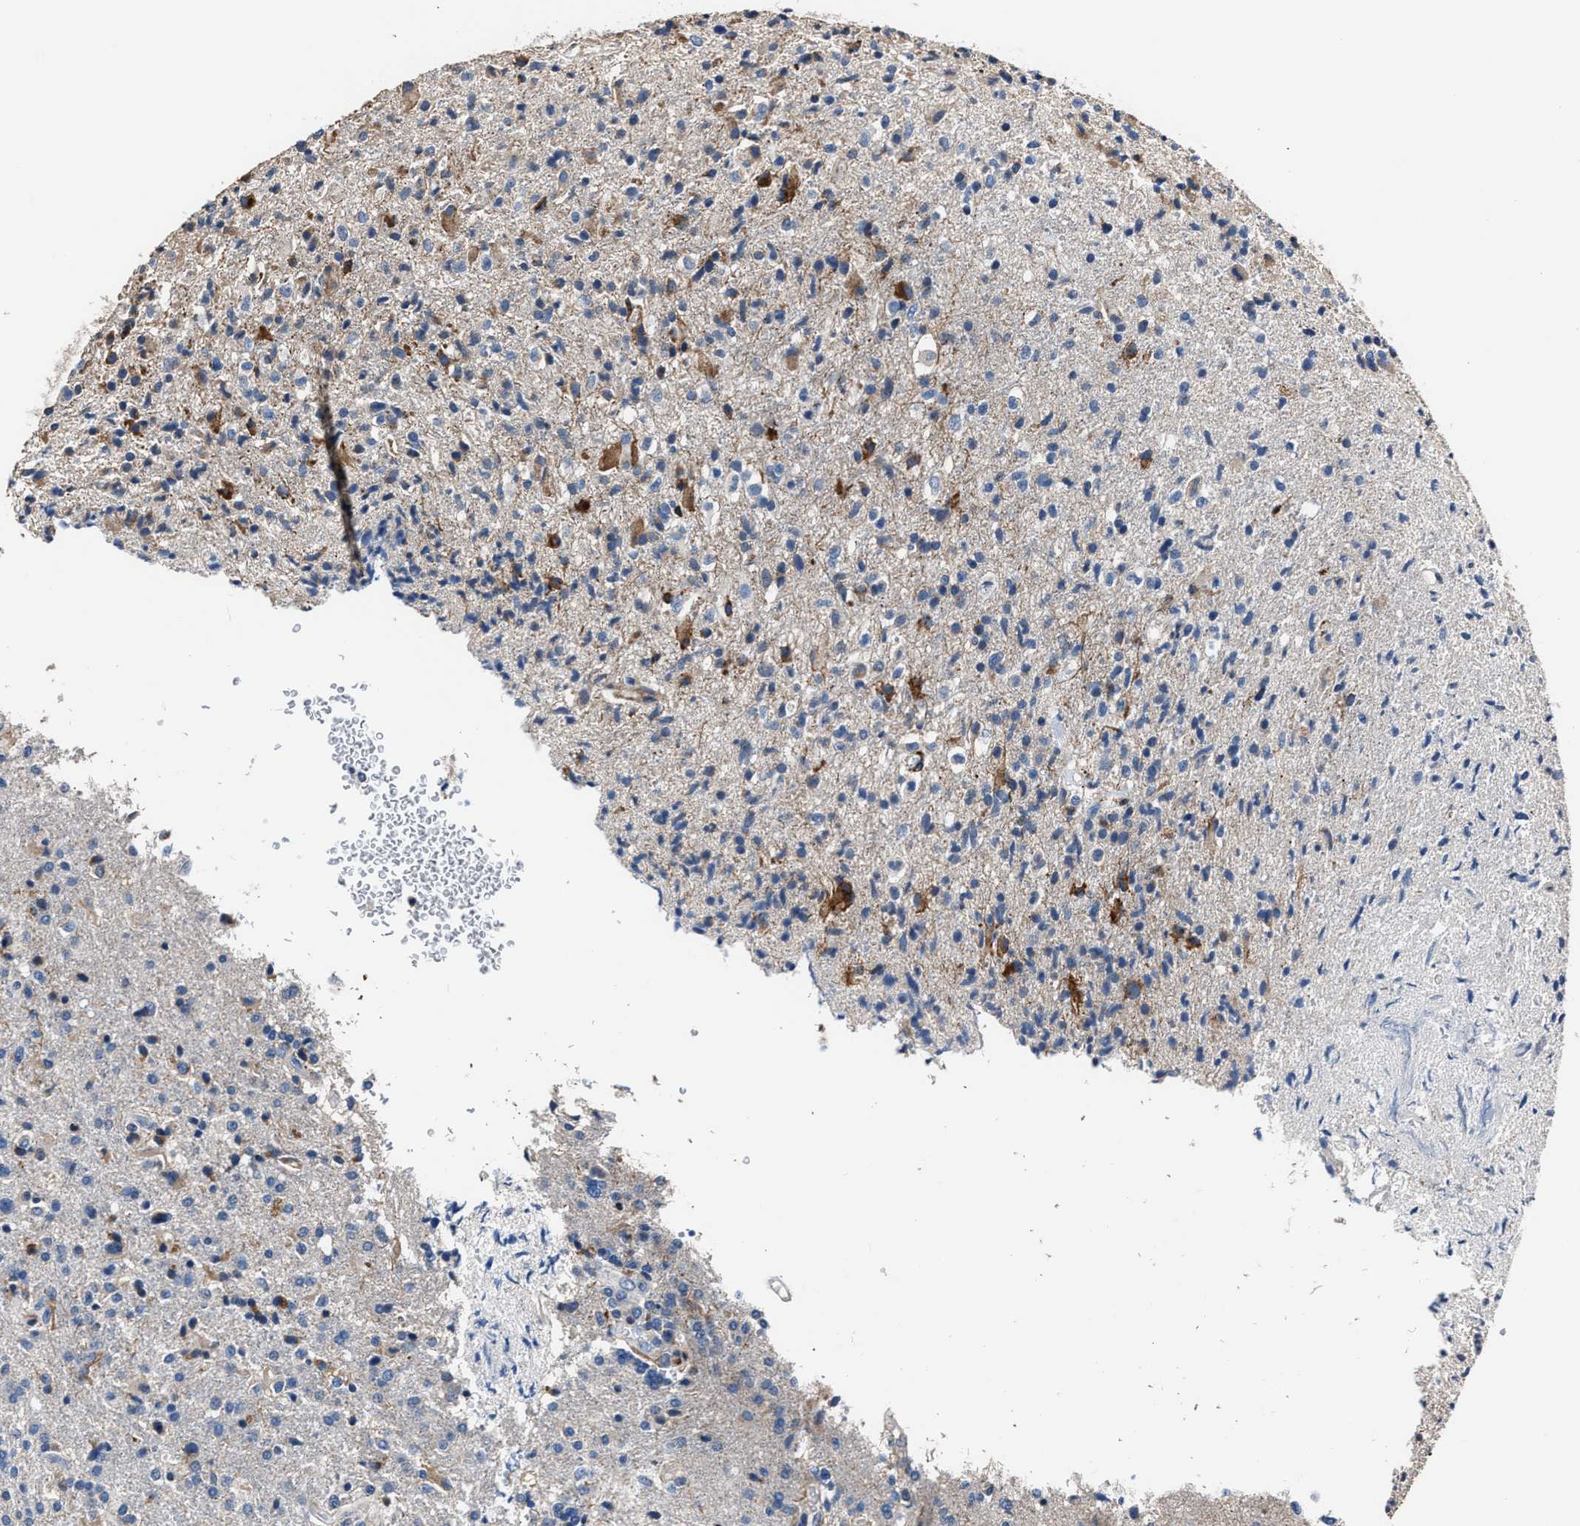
{"staining": {"intensity": "moderate", "quantity": "<25%", "location": "cytoplasmic/membranous"}, "tissue": "glioma", "cell_type": "Tumor cells", "image_type": "cancer", "snomed": [{"axis": "morphology", "description": "Glioma, malignant, High grade"}, {"axis": "topography", "description": "Brain"}], "caption": "Protein expression analysis of glioma shows moderate cytoplasmic/membranous staining in about <25% of tumor cells. (DAB IHC with brightfield microscopy, high magnification).", "gene": "DNAJC24", "patient": {"sex": "male", "age": 72}}